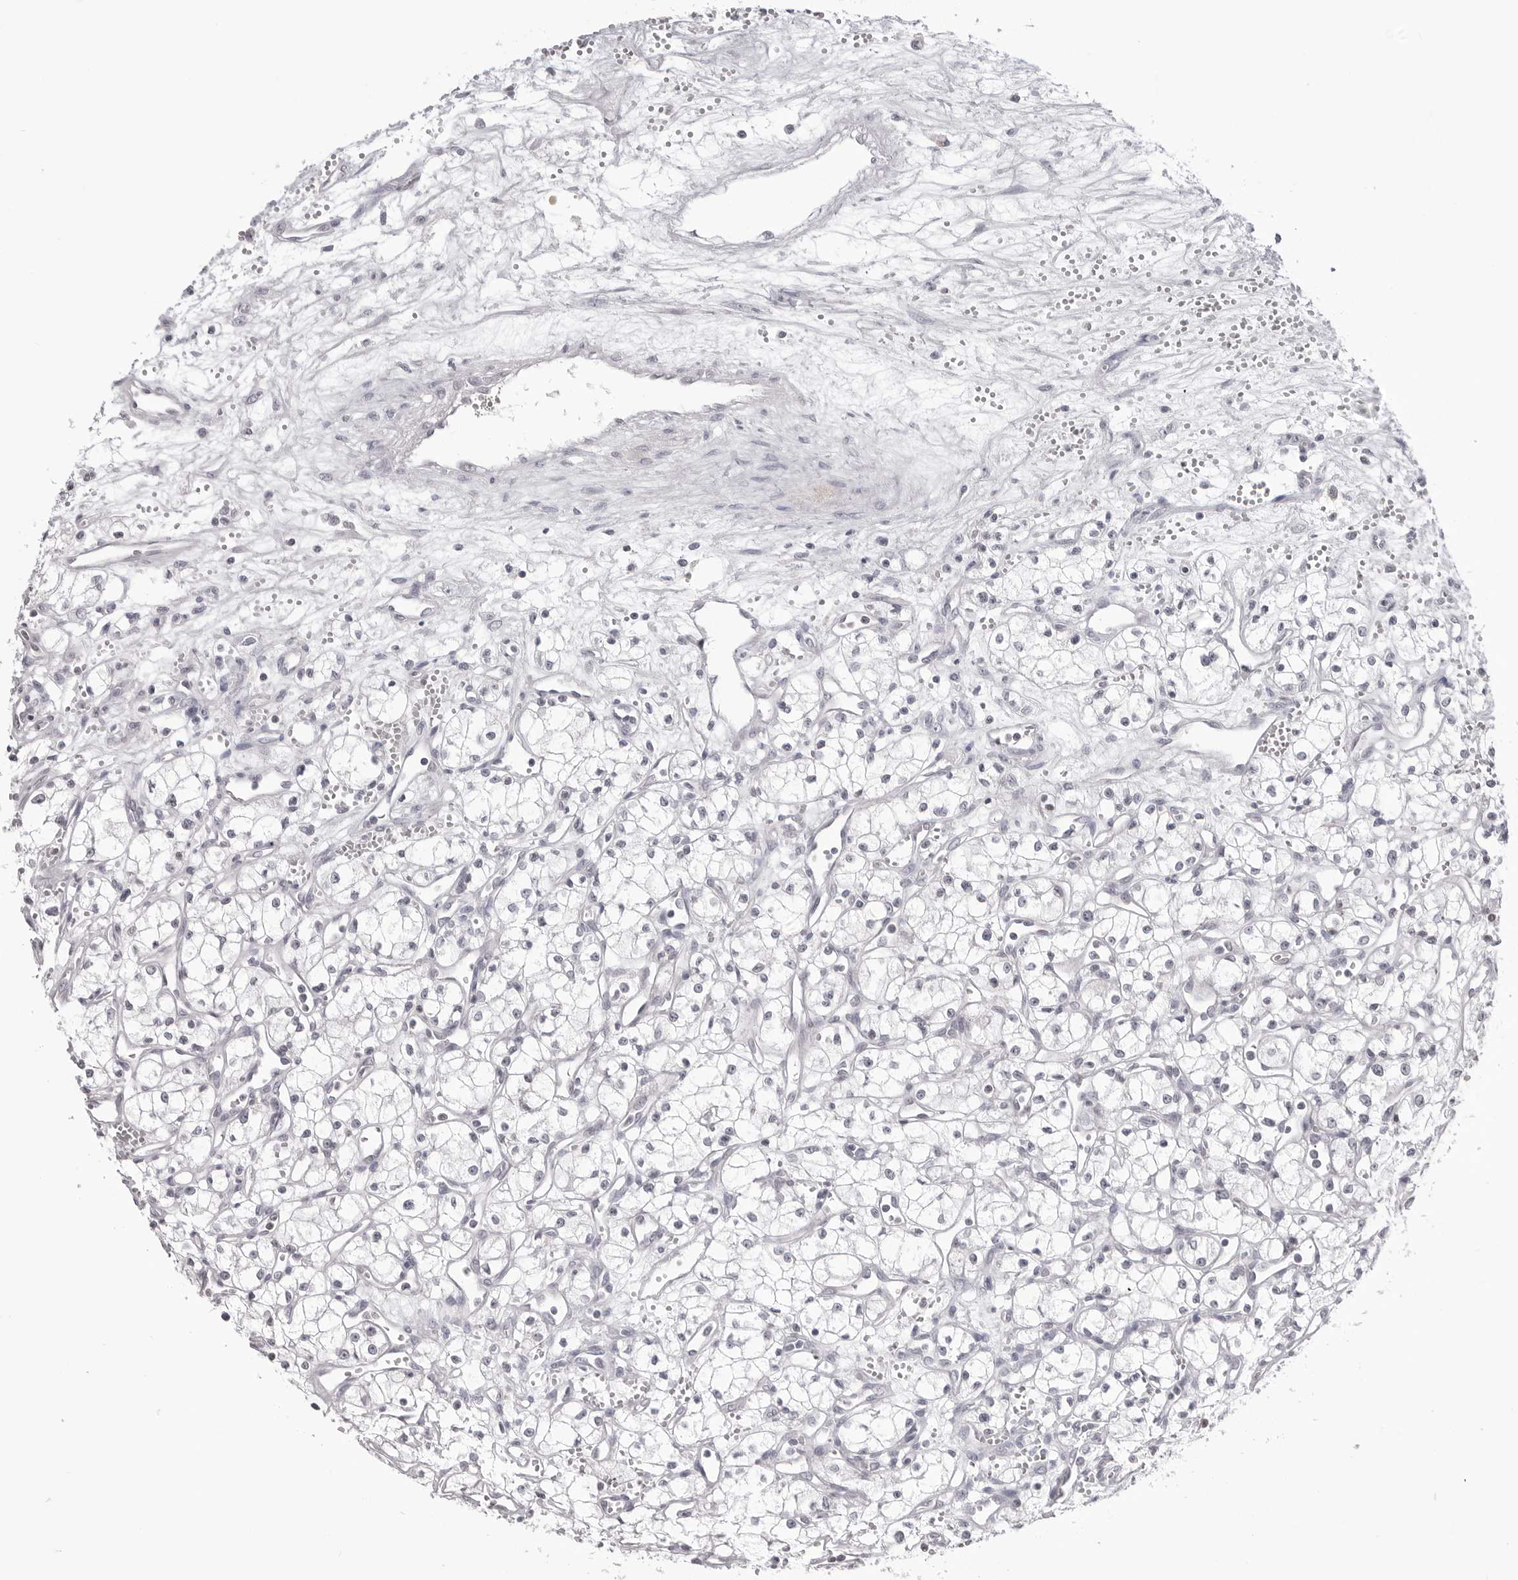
{"staining": {"intensity": "negative", "quantity": "none", "location": "none"}, "tissue": "renal cancer", "cell_type": "Tumor cells", "image_type": "cancer", "snomed": [{"axis": "morphology", "description": "Adenocarcinoma, NOS"}, {"axis": "topography", "description": "Kidney"}], "caption": "IHC image of neoplastic tissue: renal cancer (adenocarcinoma) stained with DAB reveals no significant protein expression in tumor cells.", "gene": "YWHAG", "patient": {"sex": "male", "age": 59}}